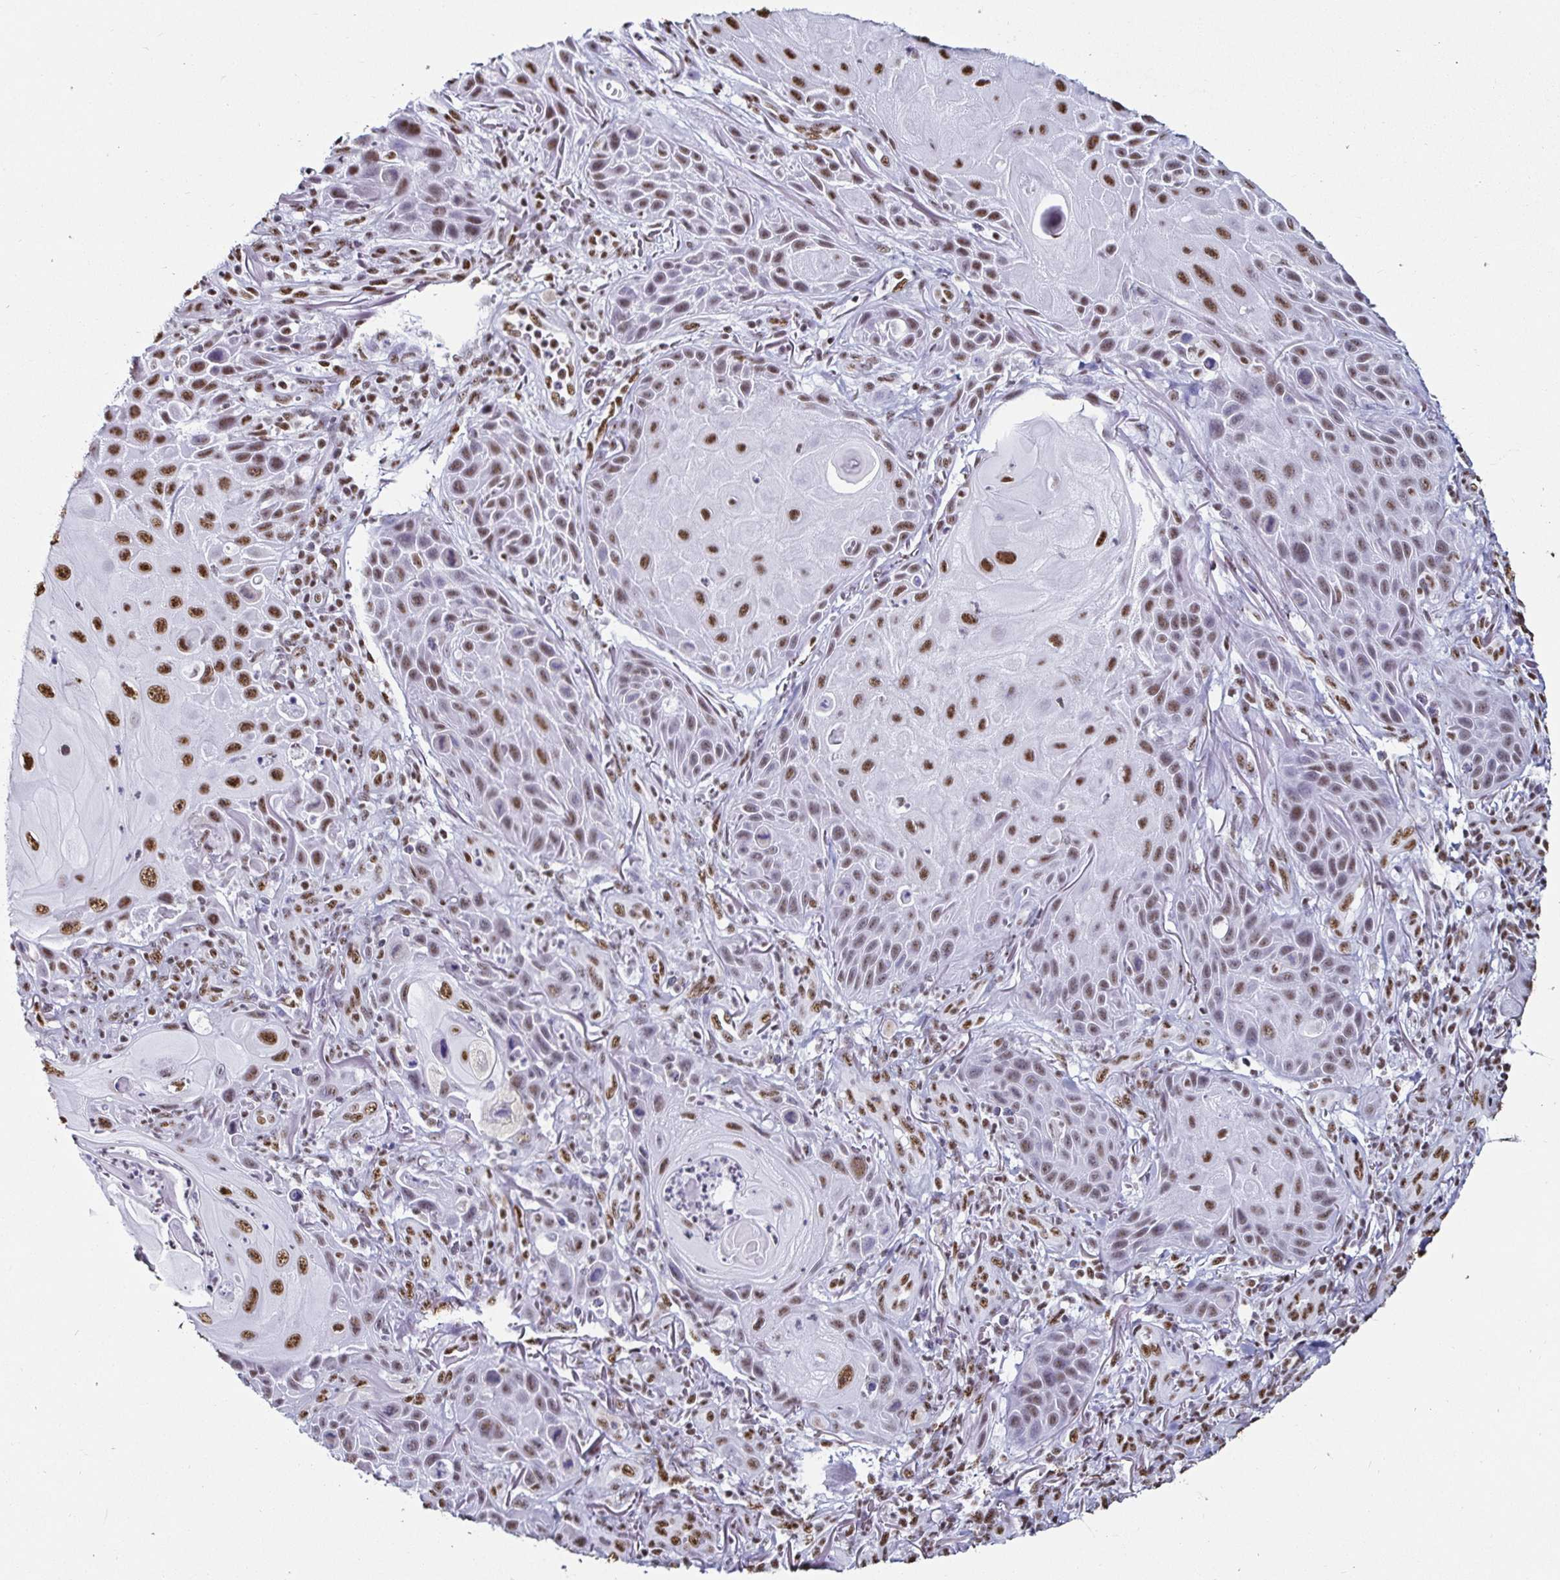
{"staining": {"intensity": "strong", "quantity": "25%-75%", "location": "nuclear"}, "tissue": "skin cancer", "cell_type": "Tumor cells", "image_type": "cancer", "snomed": [{"axis": "morphology", "description": "Squamous cell carcinoma, NOS"}, {"axis": "topography", "description": "Skin"}], "caption": "This histopathology image demonstrates immunohistochemistry (IHC) staining of human skin cancer (squamous cell carcinoma), with high strong nuclear positivity in about 25%-75% of tumor cells.", "gene": "DDX39B", "patient": {"sex": "female", "age": 94}}